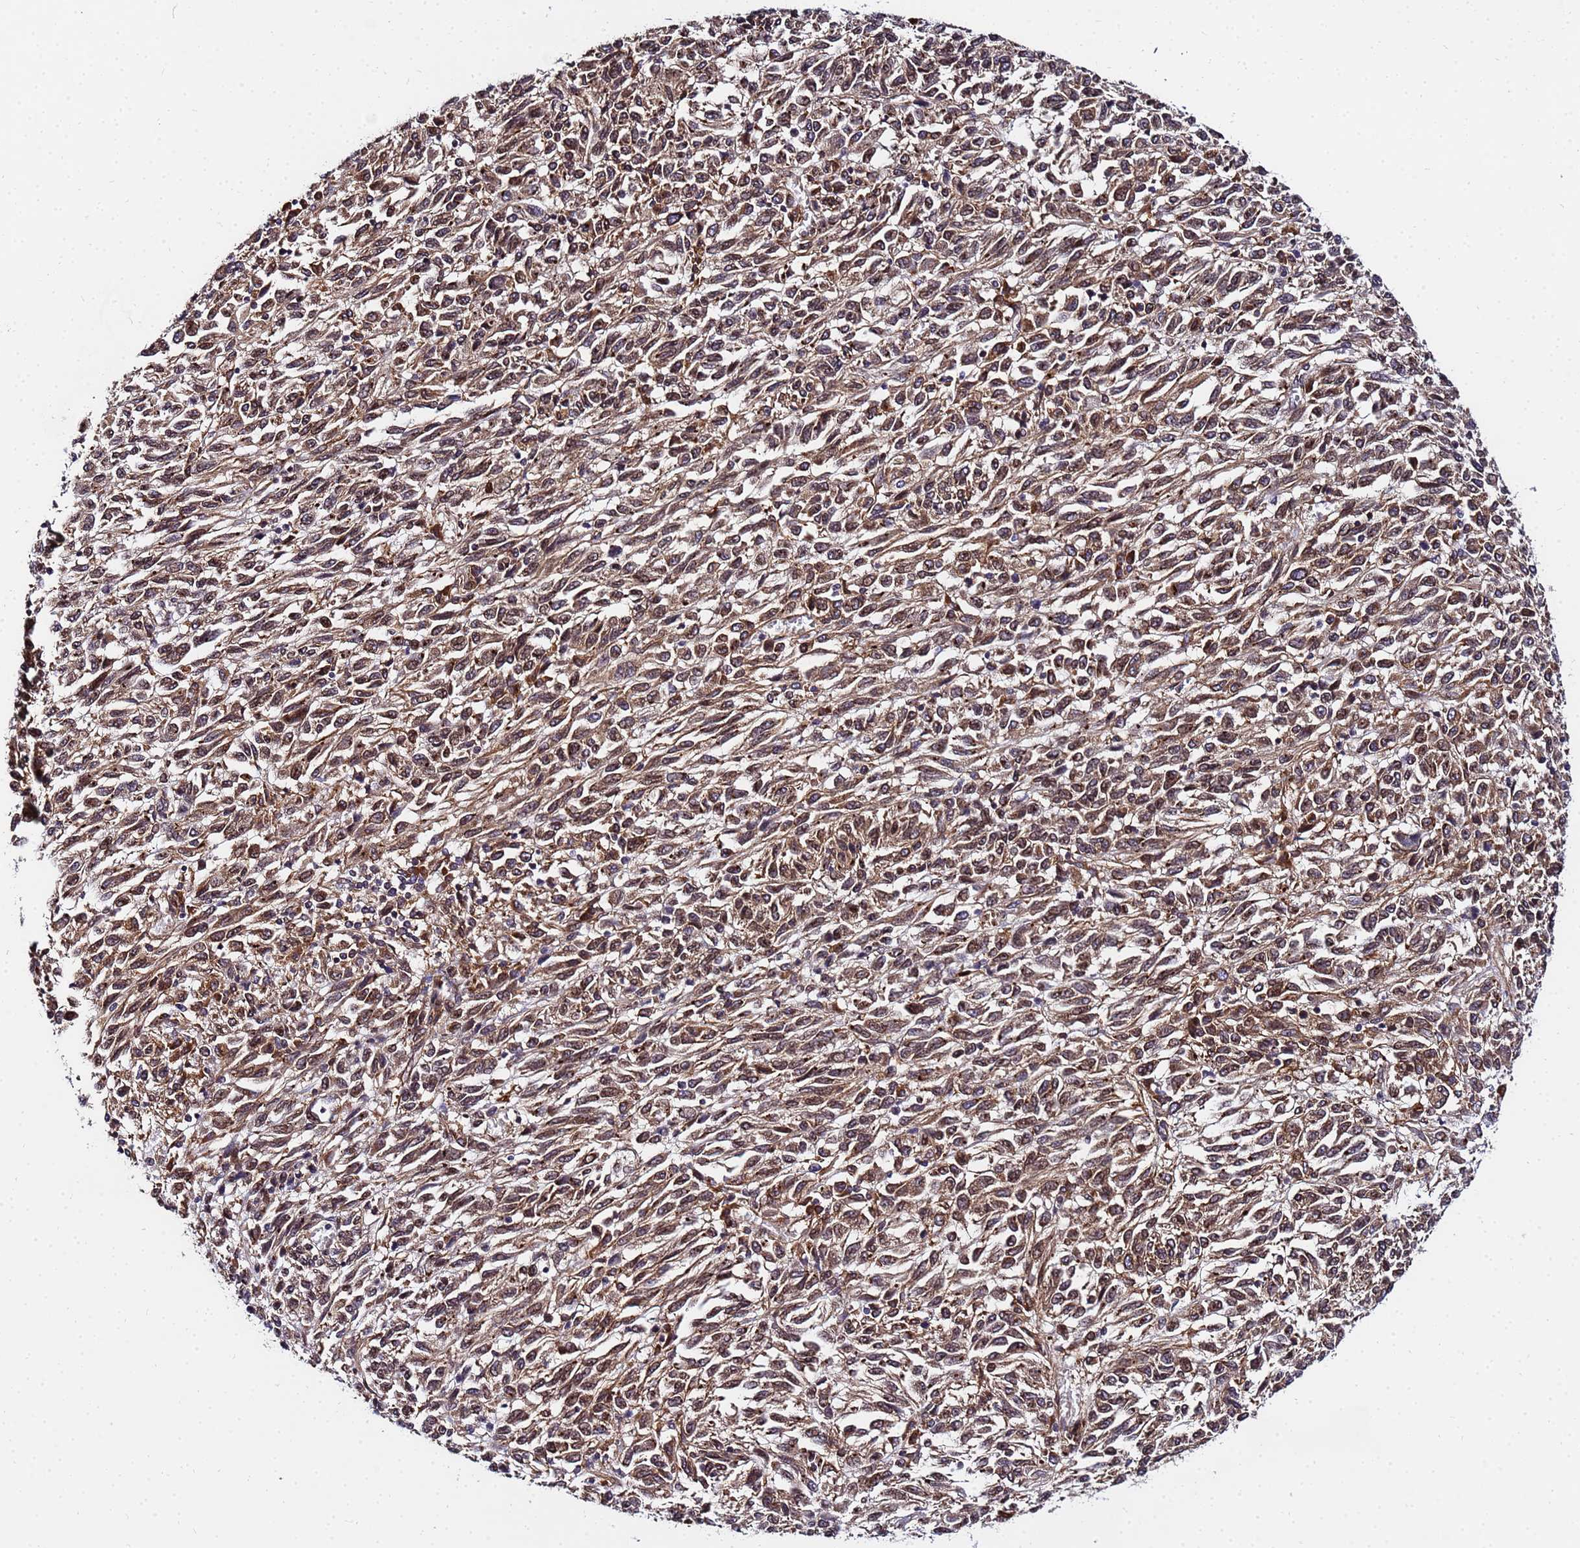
{"staining": {"intensity": "moderate", "quantity": ">75%", "location": "cytoplasmic/membranous,nuclear"}, "tissue": "melanoma", "cell_type": "Tumor cells", "image_type": "cancer", "snomed": [{"axis": "morphology", "description": "Malignant melanoma, Metastatic site"}, {"axis": "topography", "description": "Lung"}], "caption": "DAB immunohistochemical staining of malignant melanoma (metastatic site) exhibits moderate cytoplasmic/membranous and nuclear protein staining in about >75% of tumor cells.", "gene": "UNC93B1", "patient": {"sex": "male", "age": 64}}